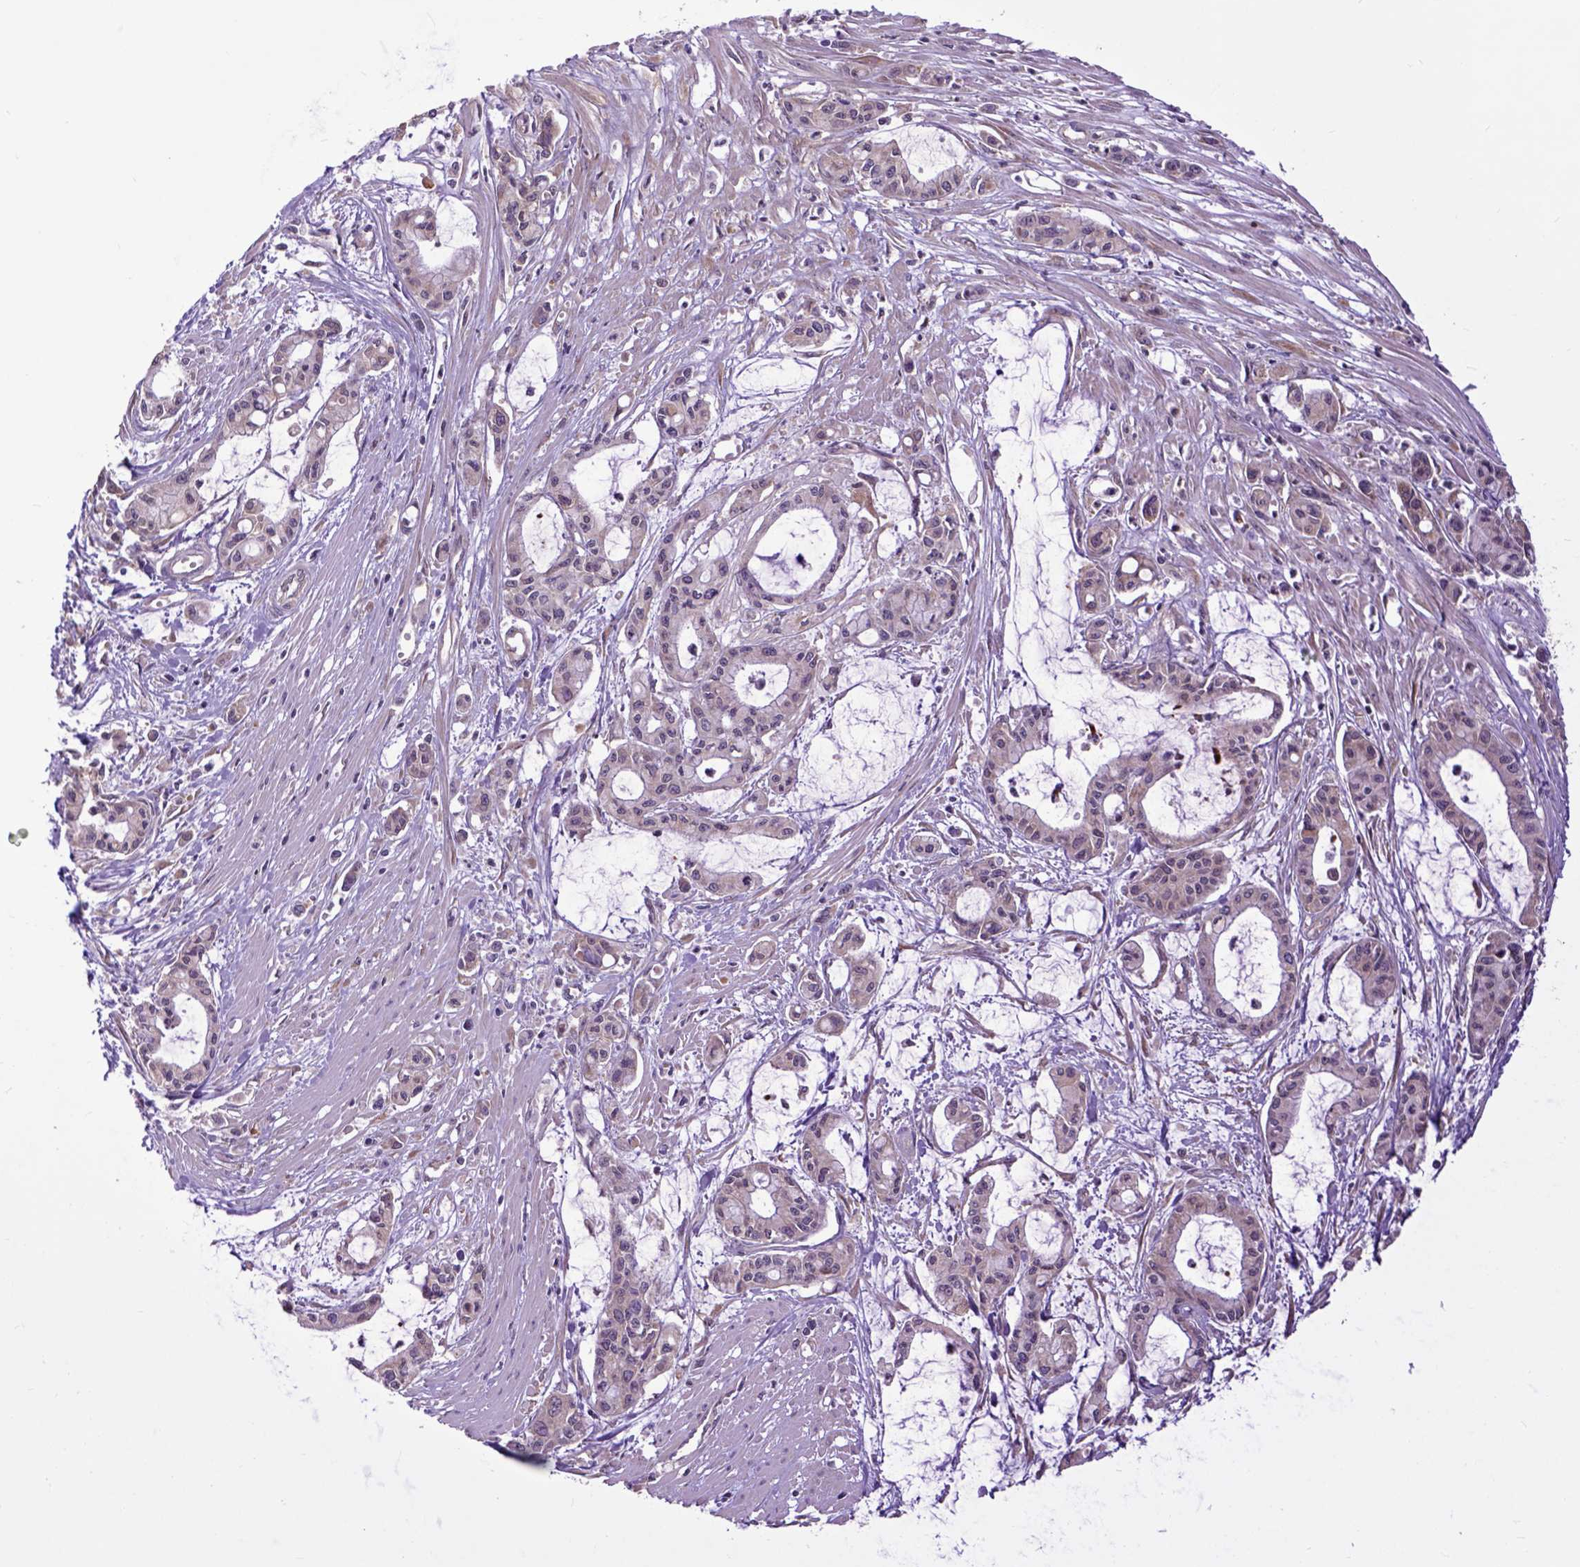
{"staining": {"intensity": "negative", "quantity": "none", "location": "none"}, "tissue": "pancreatic cancer", "cell_type": "Tumor cells", "image_type": "cancer", "snomed": [{"axis": "morphology", "description": "Adenocarcinoma, NOS"}, {"axis": "topography", "description": "Pancreas"}], "caption": "This is an immunohistochemistry micrograph of adenocarcinoma (pancreatic). There is no positivity in tumor cells.", "gene": "ARL1", "patient": {"sex": "male", "age": 48}}